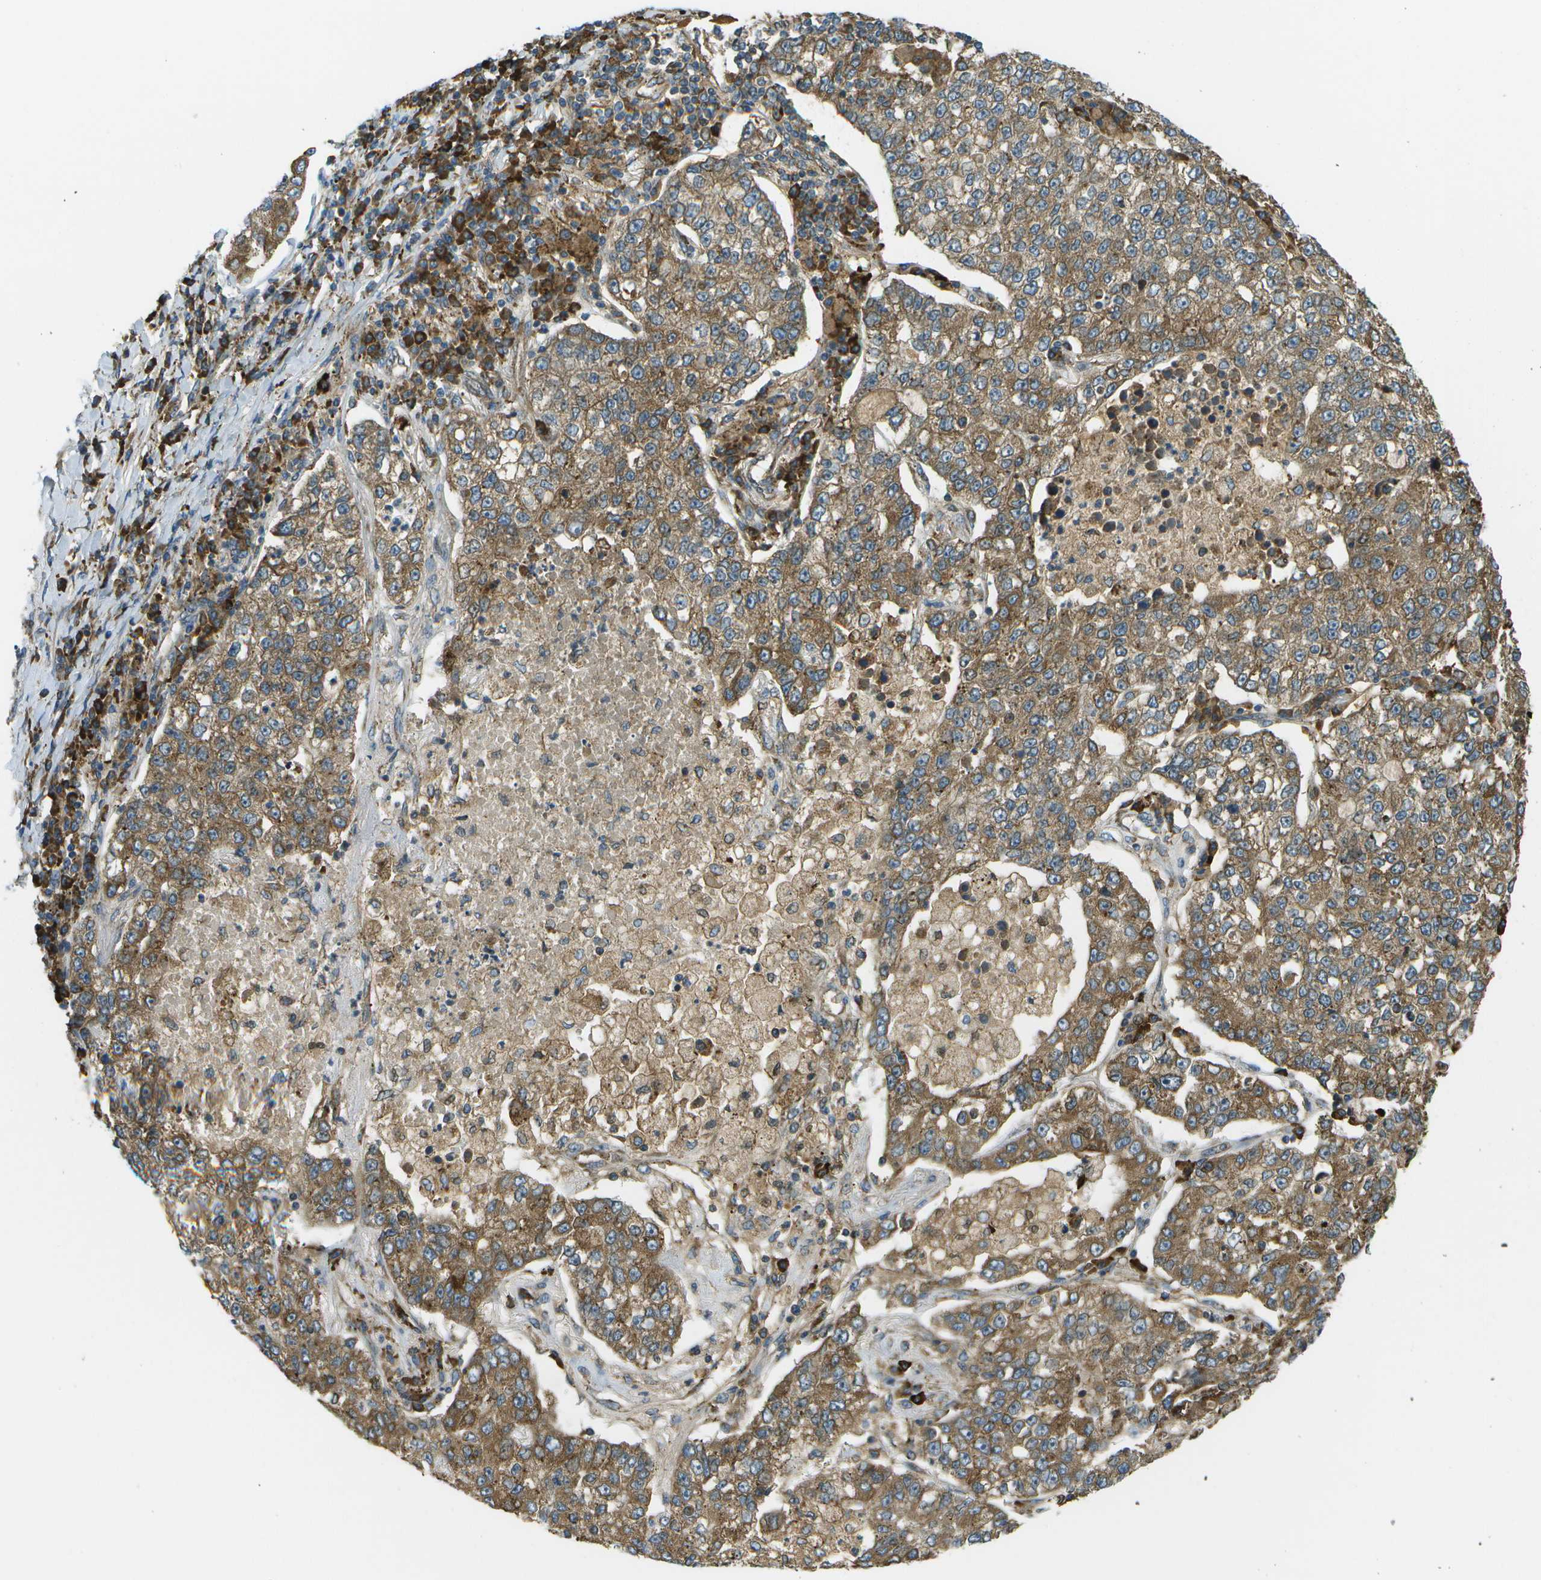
{"staining": {"intensity": "moderate", "quantity": ">75%", "location": "cytoplasmic/membranous"}, "tissue": "lung cancer", "cell_type": "Tumor cells", "image_type": "cancer", "snomed": [{"axis": "morphology", "description": "Adenocarcinoma, NOS"}, {"axis": "topography", "description": "Lung"}], "caption": "This is an image of immunohistochemistry staining of lung cancer (adenocarcinoma), which shows moderate expression in the cytoplasmic/membranous of tumor cells.", "gene": "USP30", "patient": {"sex": "male", "age": 49}}